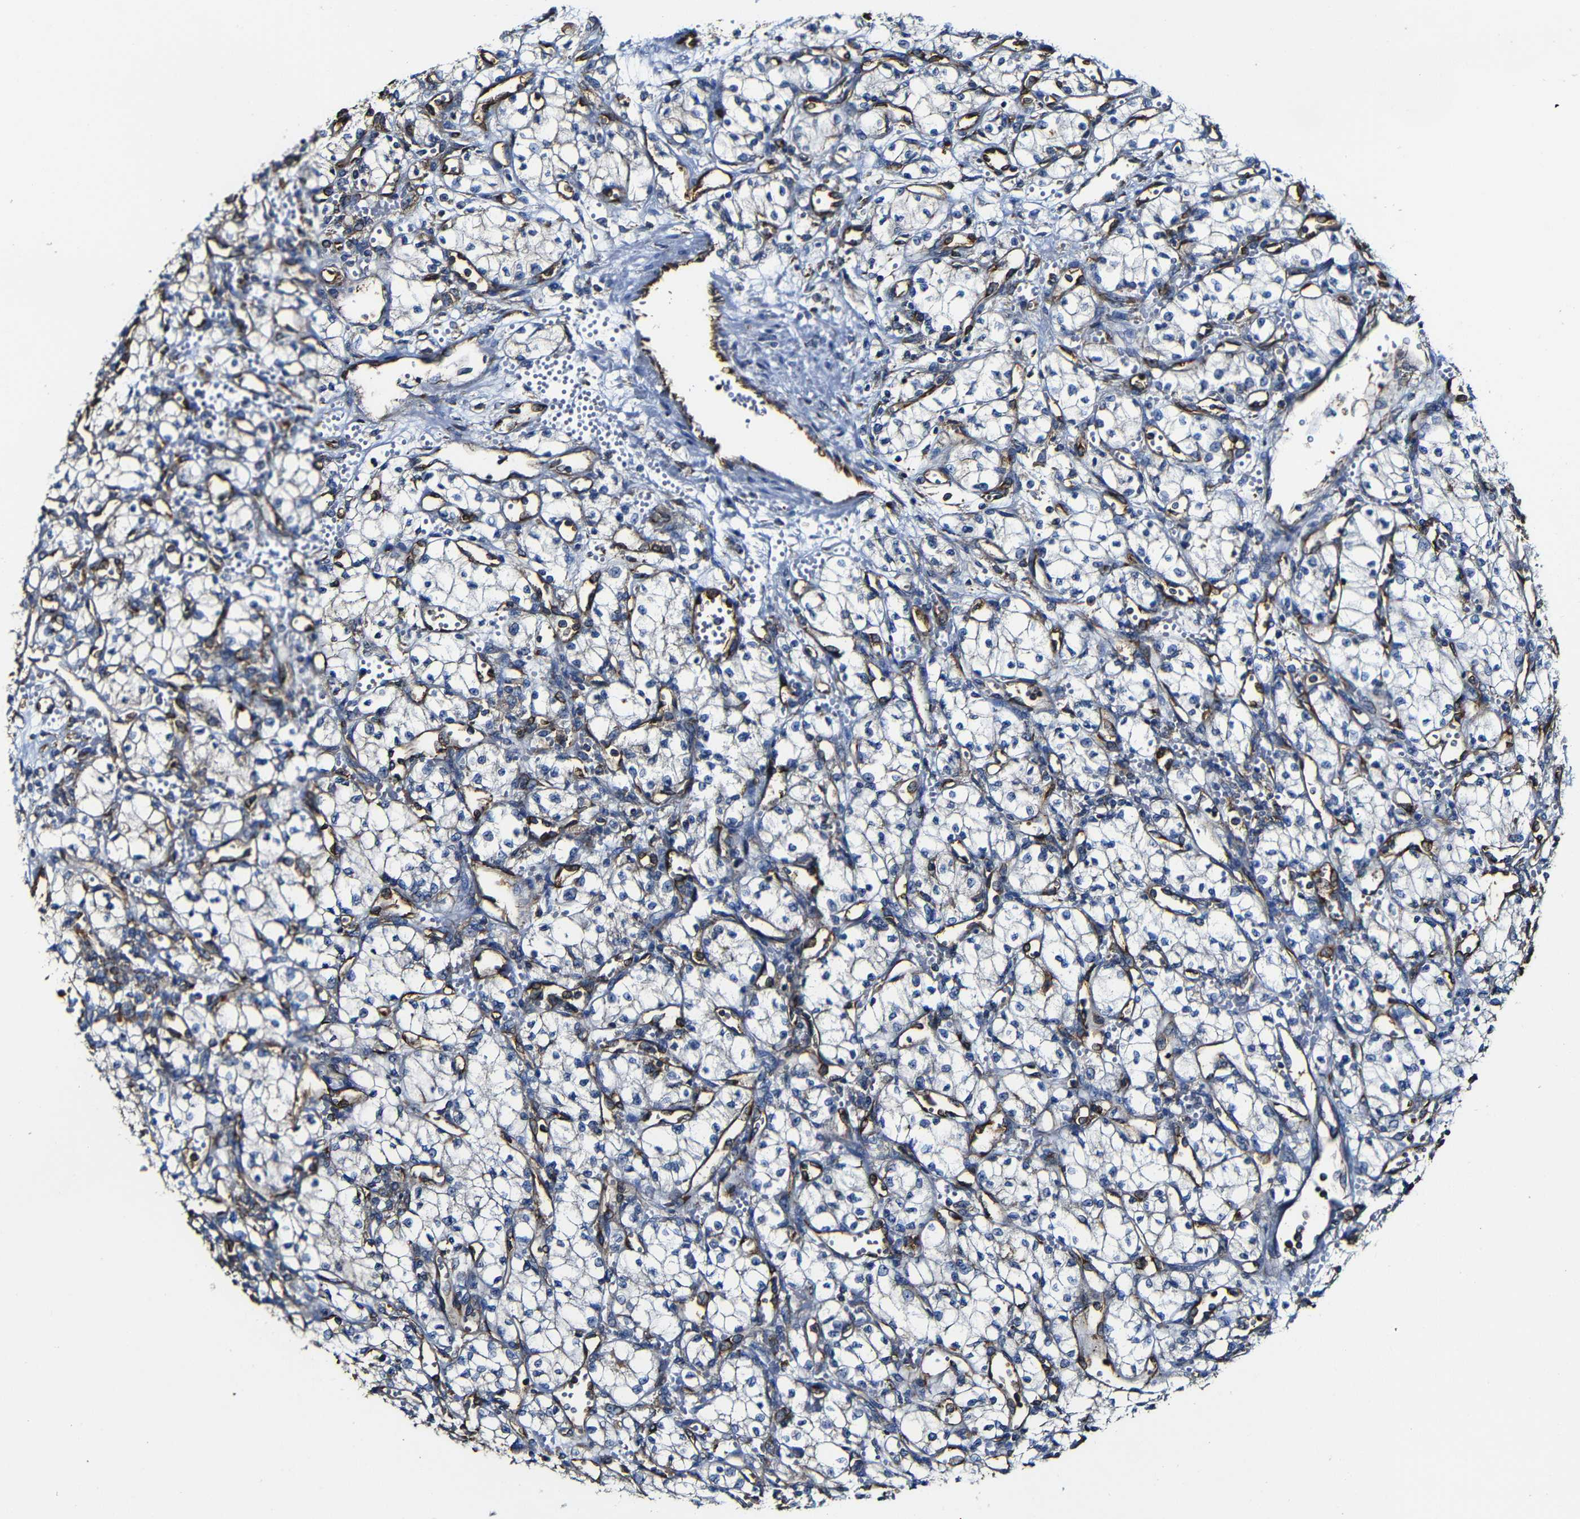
{"staining": {"intensity": "negative", "quantity": "none", "location": "none"}, "tissue": "renal cancer", "cell_type": "Tumor cells", "image_type": "cancer", "snomed": [{"axis": "morphology", "description": "Normal tissue, NOS"}, {"axis": "morphology", "description": "Adenocarcinoma, NOS"}, {"axis": "topography", "description": "Kidney"}], "caption": "Immunohistochemistry (IHC) histopathology image of human adenocarcinoma (renal) stained for a protein (brown), which exhibits no expression in tumor cells. (DAB (3,3'-diaminobenzidine) immunohistochemistry (IHC) with hematoxylin counter stain).", "gene": "MSN", "patient": {"sex": "male", "age": 59}}